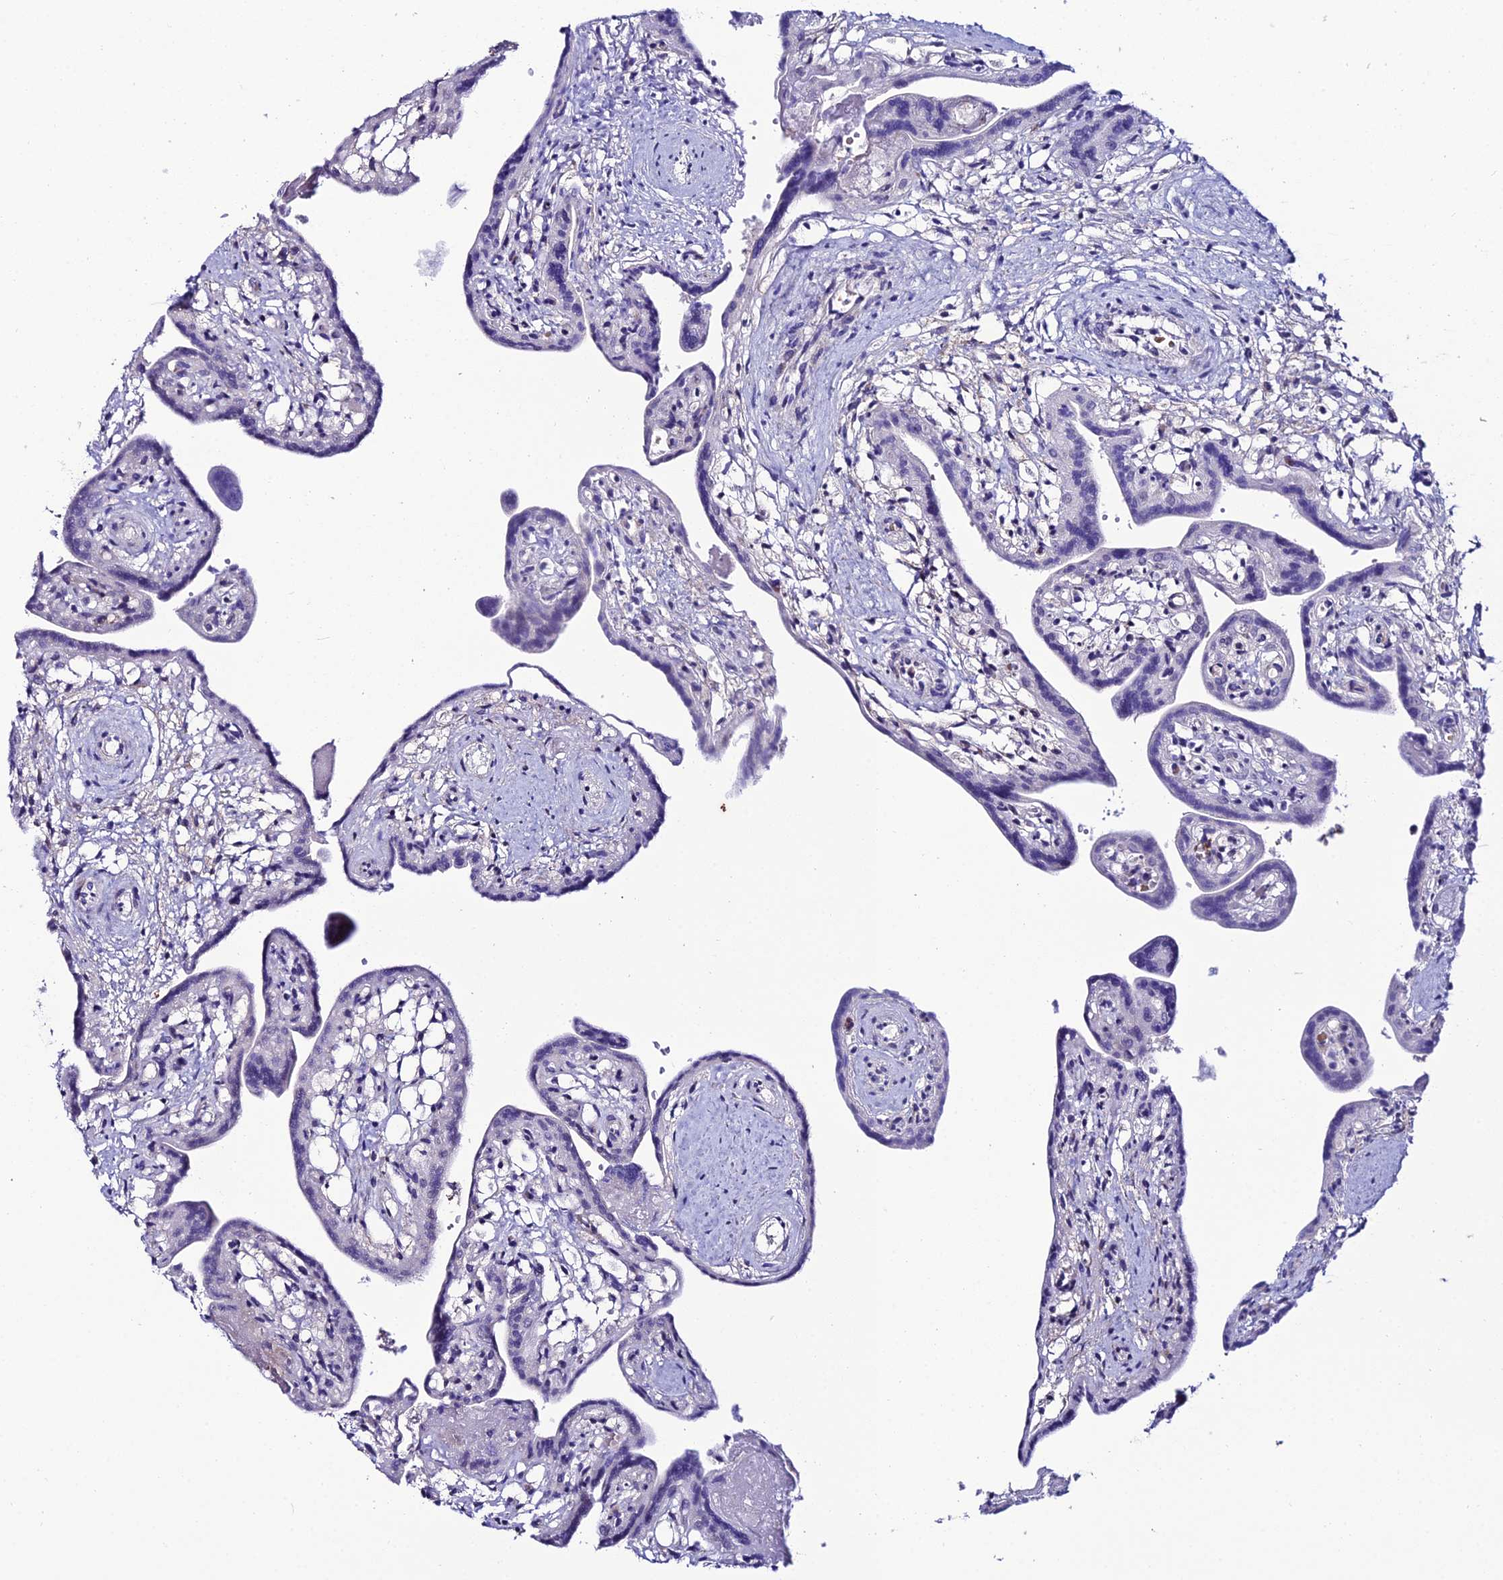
{"staining": {"intensity": "moderate", "quantity": "<25%", "location": "nuclear"}, "tissue": "placenta", "cell_type": "Trophoblastic cells", "image_type": "normal", "snomed": [{"axis": "morphology", "description": "Normal tissue, NOS"}, {"axis": "topography", "description": "Placenta"}], "caption": "A high-resolution histopathology image shows IHC staining of benign placenta, which displays moderate nuclear expression in about <25% of trophoblastic cells.", "gene": "SYT15B", "patient": {"sex": "female", "age": 37}}